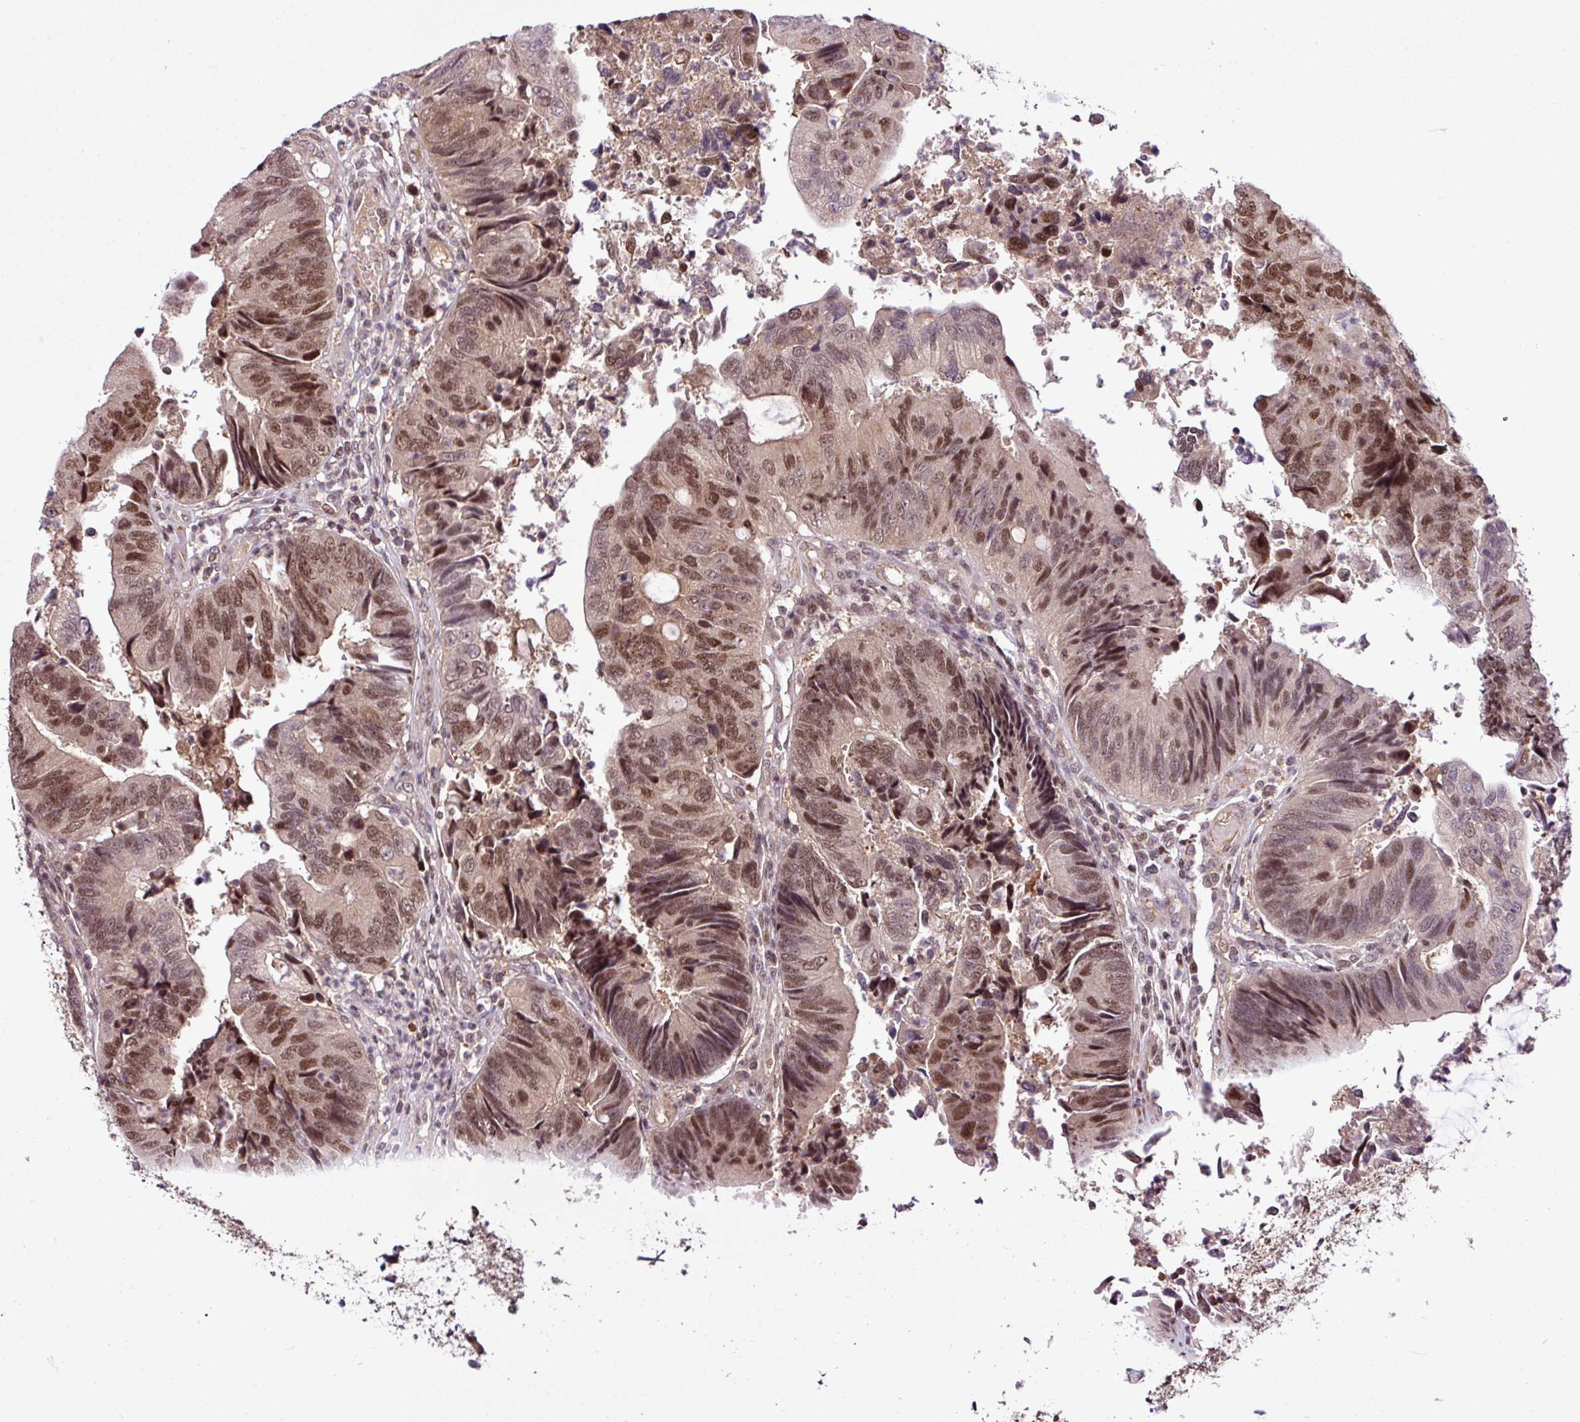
{"staining": {"intensity": "moderate", "quantity": ">75%", "location": "nuclear"}, "tissue": "colorectal cancer", "cell_type": "Tumor cells", "image_type": "cancer", "snomed": [{"axis": "morphology", "description": "Adenocarcinoma, NOS"}, {"axis": "topography", "description": "Colon"}], "caption": "Colorectal cancer tissue demonstrates moderate nuclear positivity in about >75% of tumor cells, visualized by immunohistochemistry.", "gene": "ITPKC", "patient": {"sex": "female", "age": 67}}